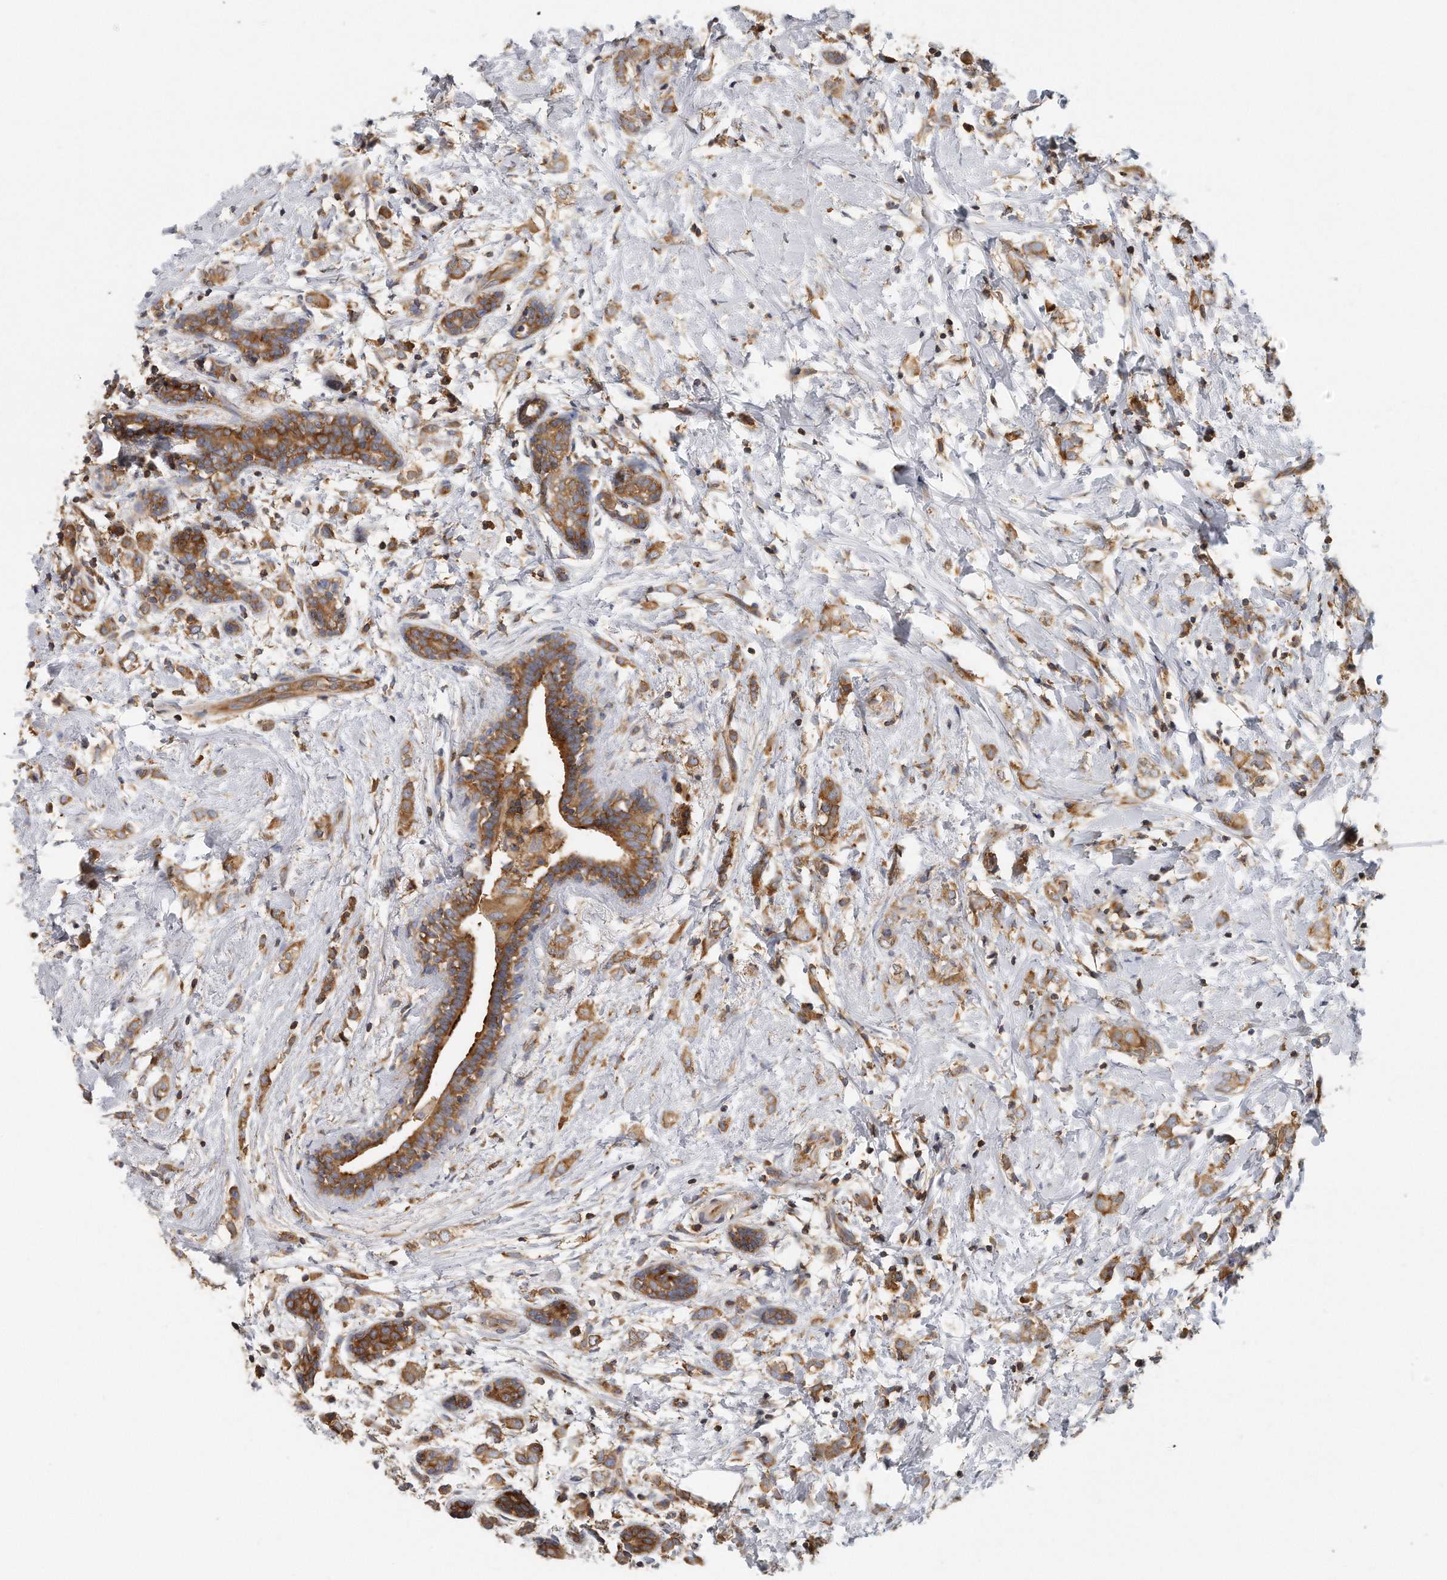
{"staining": {"intensity": "strong", "quantity": "25%-75%", "location": "cytoplasmic/membranous"}, "tissue": "breast cancer", "cell_type": "Tumor cells", "image_type": "cancer", "snomed": [{"axis": "morphology", "description": "Normal tissue, NOS"}, {"axis": "morphology", "description": "Lobular carcinoma"}, {"axis": "topography", "description": "Breast"}], "caption": "Immunohistochemical staining of lobular carcinoma (breast) demonstrates strong cytoplasmic/membranous protein expression in approximately 25%-75% of tumor cells.", "gene": "EIF3I", "patient": {"sex": "female", "age": 47}}